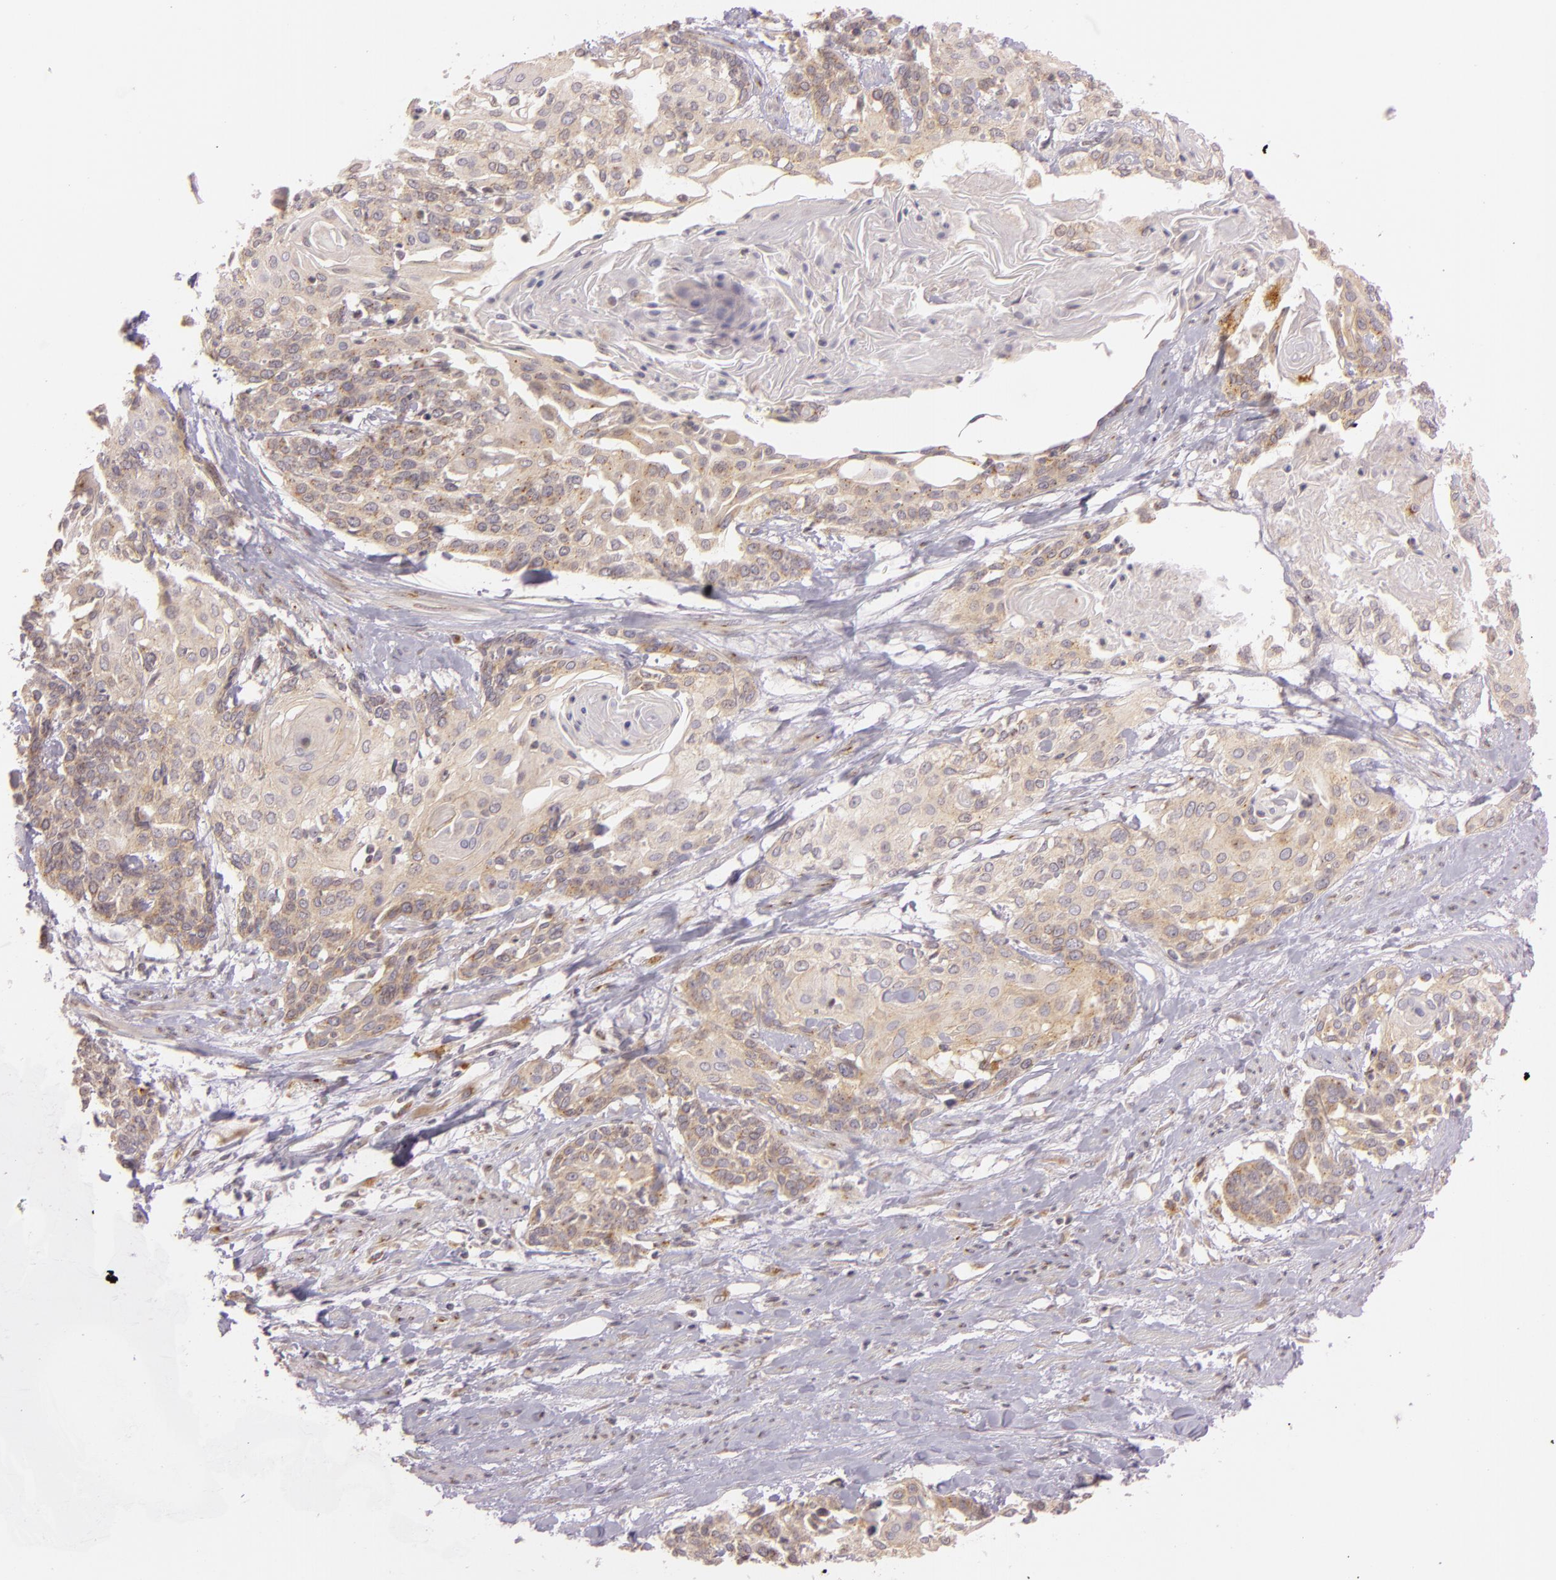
{"staining": {"intensity": "weak", "quantity": ">75%", "location": "cytoplasmic/membranous"}, "tissue": "cervical cancer", "cell_type": "Tumor cells", "image_type": "cancer", "snomed": [{"axis": "morphology", "description": "Squamous cell carcinoma, NOS"}, {"axis": "topography", "description": "Cervix"}], "caption": "A photomicrograph showing weak cytoplasmic/membranous positivity in approximately >75% of tumor cells in cervical squamous cell carcinoma, as visualized by brown immunohistochemical staining.", "gene": "LGMN", "patient": {"sex": "female", "age": 57}}